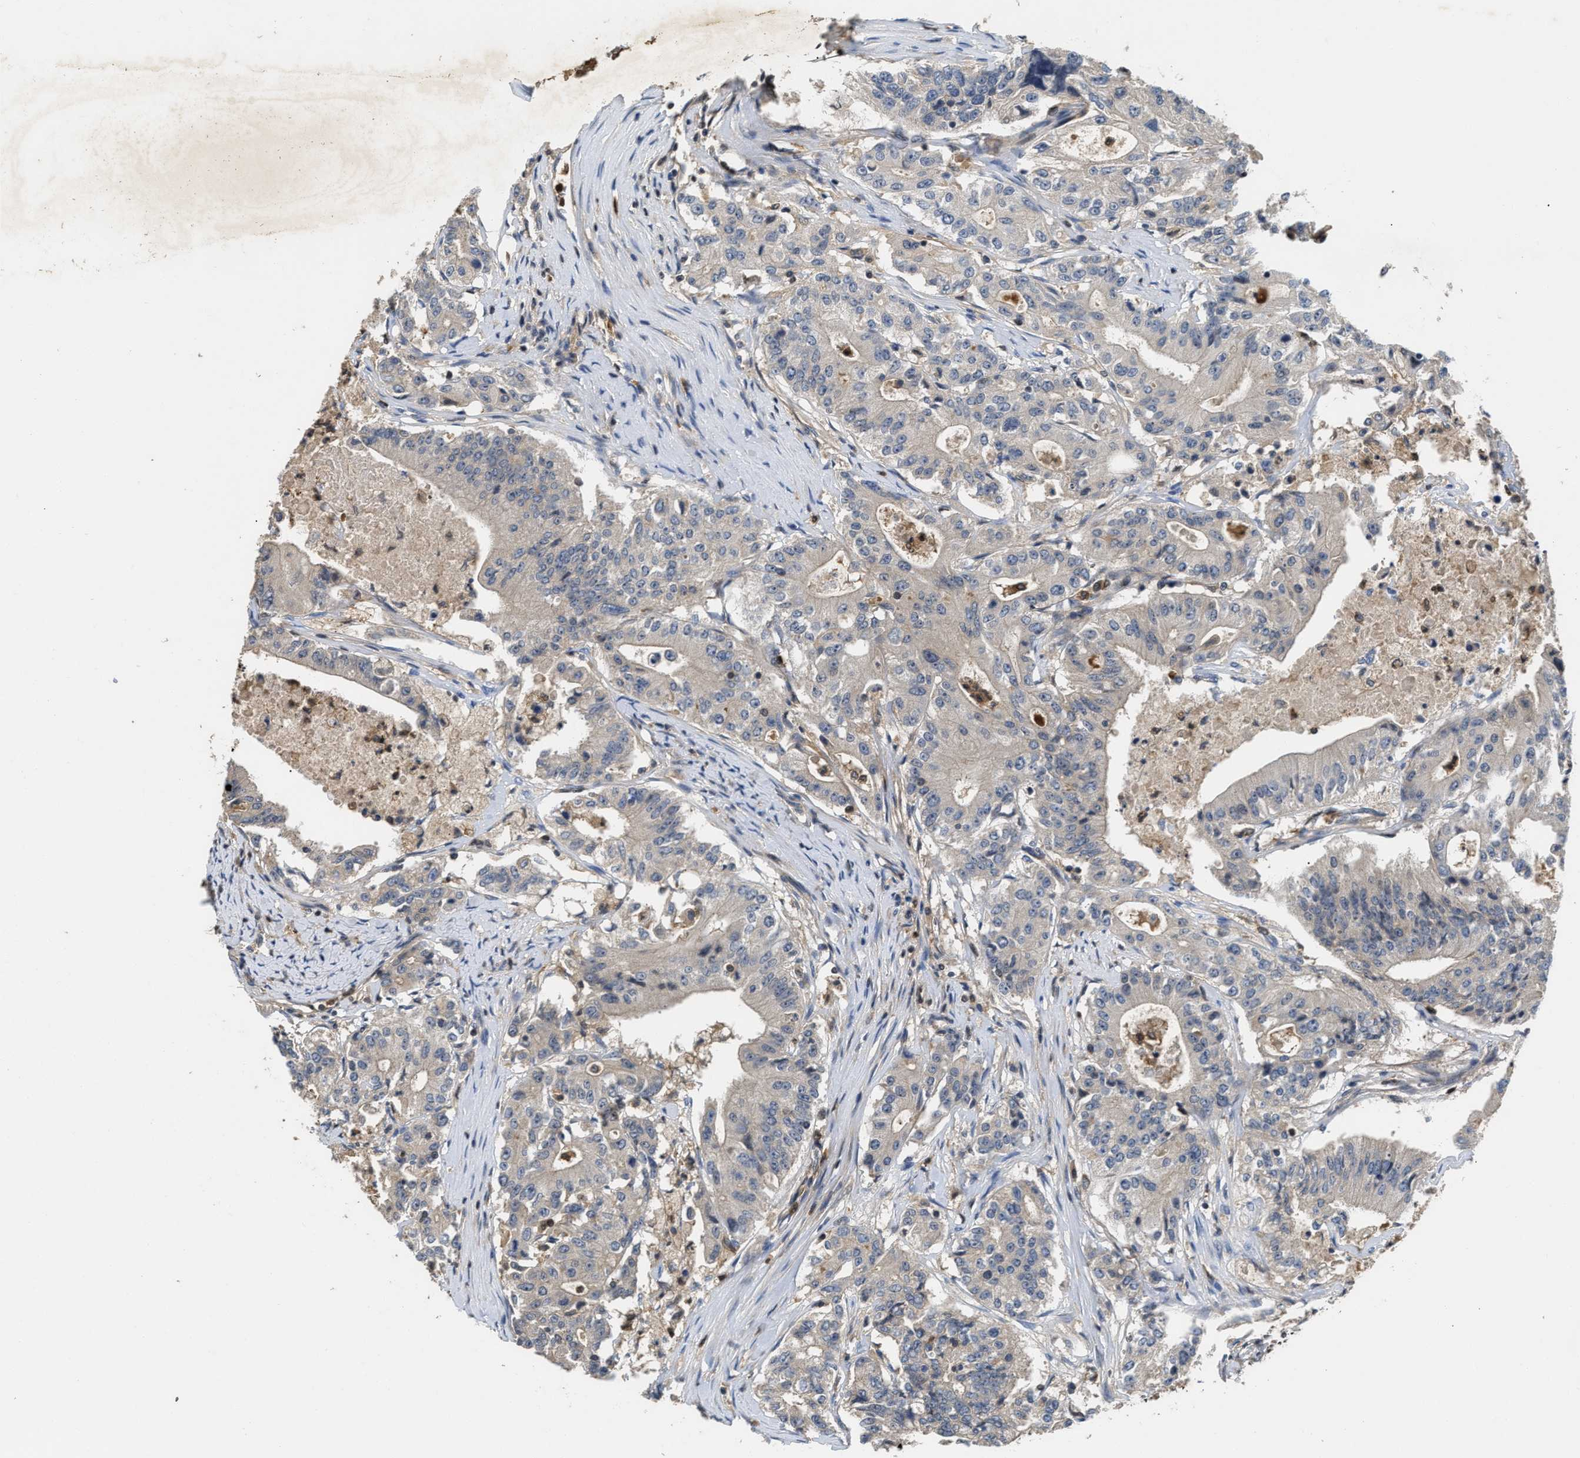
{"staining": {"intensity": "negative", "quantity": "none", "location": "none"}, "tissue": "colorectal cancer", "cell_type": "Tumor cells", "image_type": "cancer", "snomed": [{"axis": "morphology", "description": "Adenocarcinoma, NOS"}, {"axis": "topography", "description": "Colon"}], "caption": "Tumor cells are negative for protein expression in human adenocarcinoma (colorectal). (DAB immunohistochemistry (IHC) visualized using brightfield microscopy, high magnification).", "gene": "OSTF1", "patient": {"sex": "female", "age": 77}}